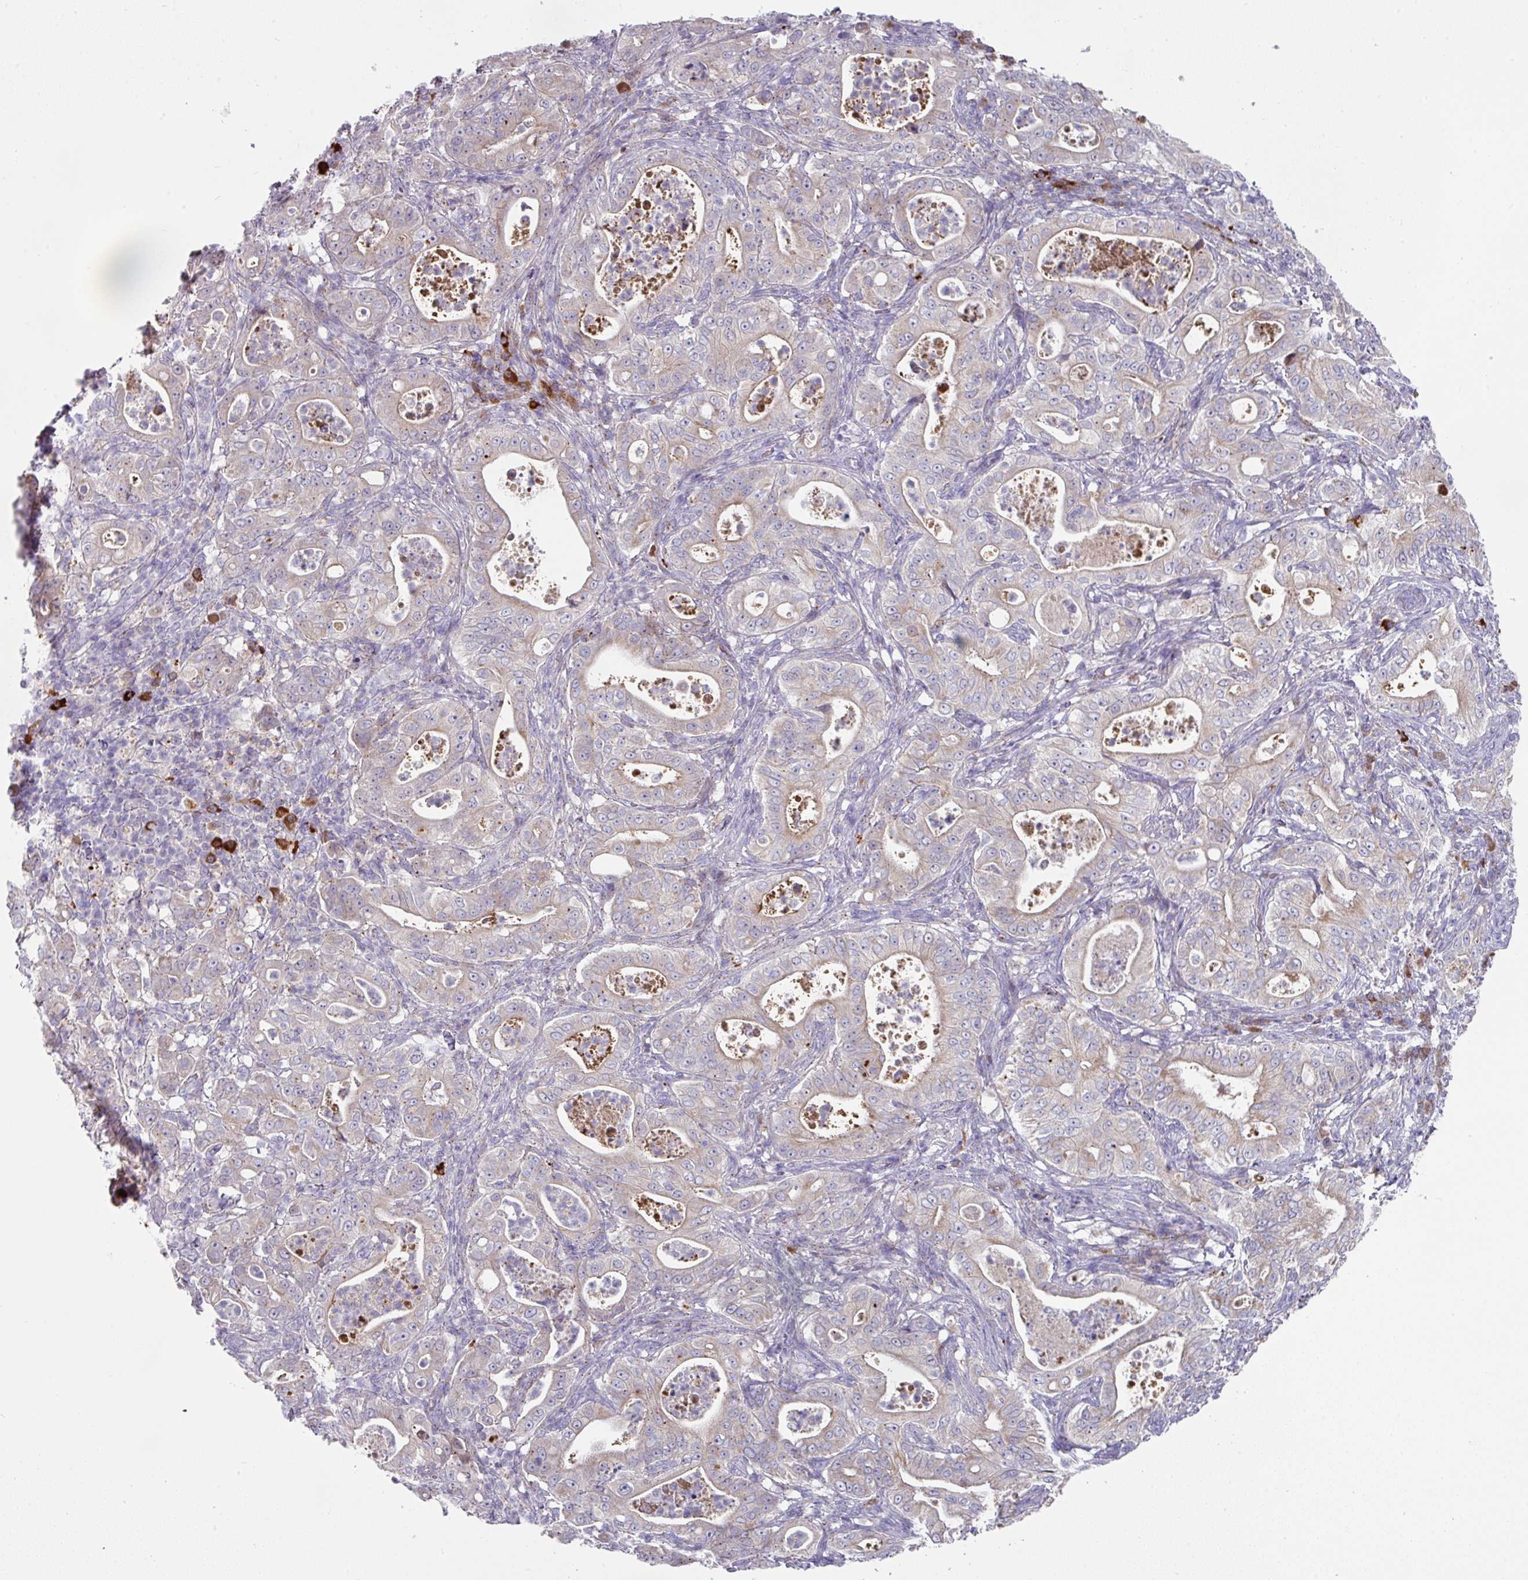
{"staining": {"intensity": "weak", "quantity": "<25%", "location": "cytoplasmic/membranous"}, "tissue": "pancreatic cancer", "cell_type": "Tumor cells", "image_type": "cancer", "snomed": [{"axis": "morphology", "description": "Adenocarcinoma, NOS"}, {"axis": "topography", "description": "Pancreas"}], "caption": "Immunohistochemistry (IHC) histopathology image of neoplastic tissue: human pancreatic cancer (adenocarcinoma) stained with DAB reveals no significant protein expression in tumor cells.", "gene": "IL4R", "patient": {"sex": "male", "age": 71}}